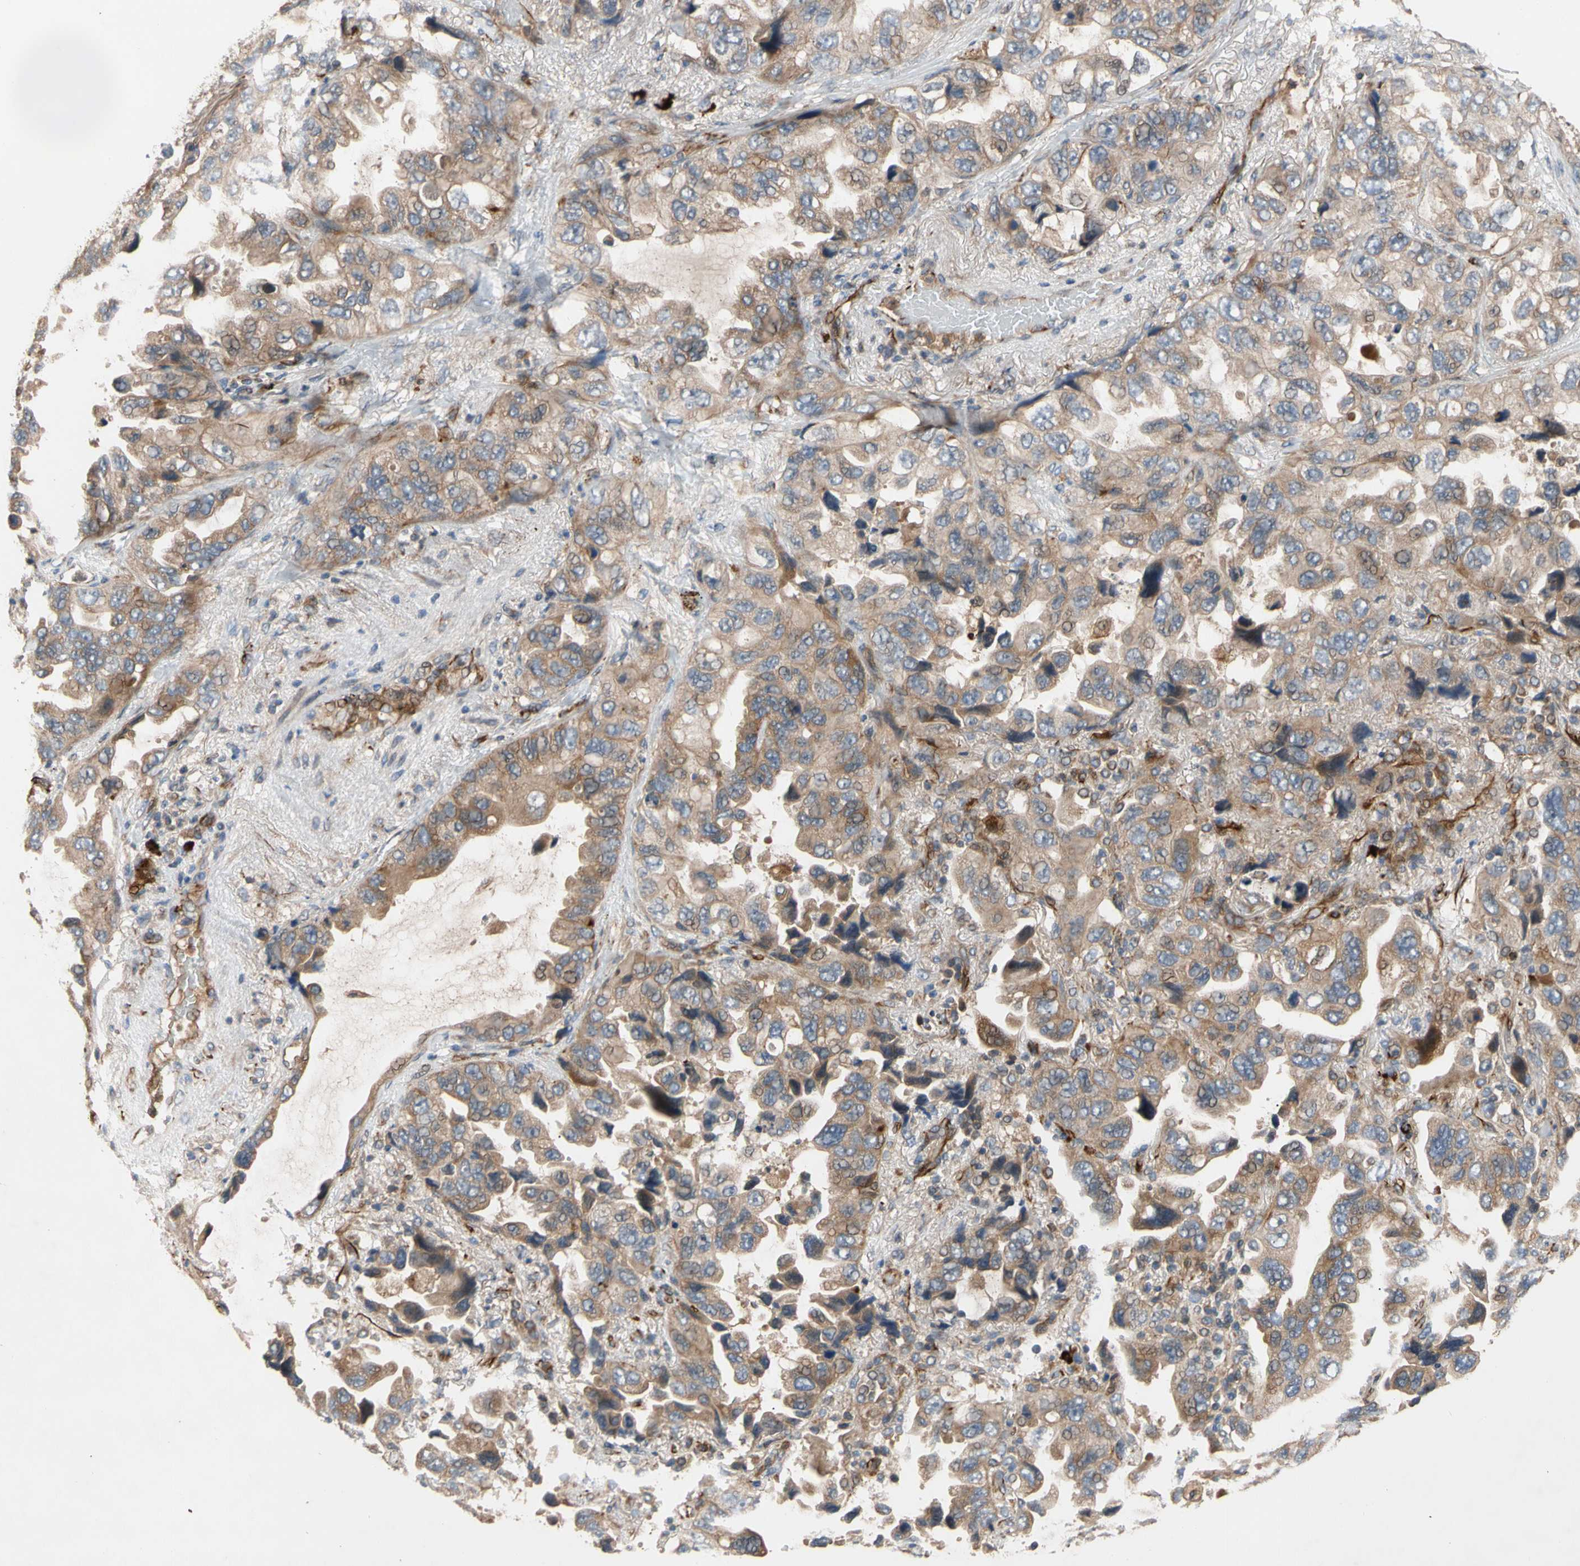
{"staining": {"intensity": "moderate", "quantity": ">75%", "location": "cytoplasmic/membranous"}, "tissue": "lung cancer", "cell_type": "Tumor cells", "image_type": "cancer", "snomed": [{"axis": "morphology", "description": "Squamous cell carcinoma, NOS"}, {"axis": "topography", "description": "Lung"}], "caption": "A medium amount of moderate cytoplasmic/membranous positivity is identified in approximately >75% of tumor cells in lung cancer tissue.", "gene": "FGD6", "patient": {"sex": "female", "age": 73}}